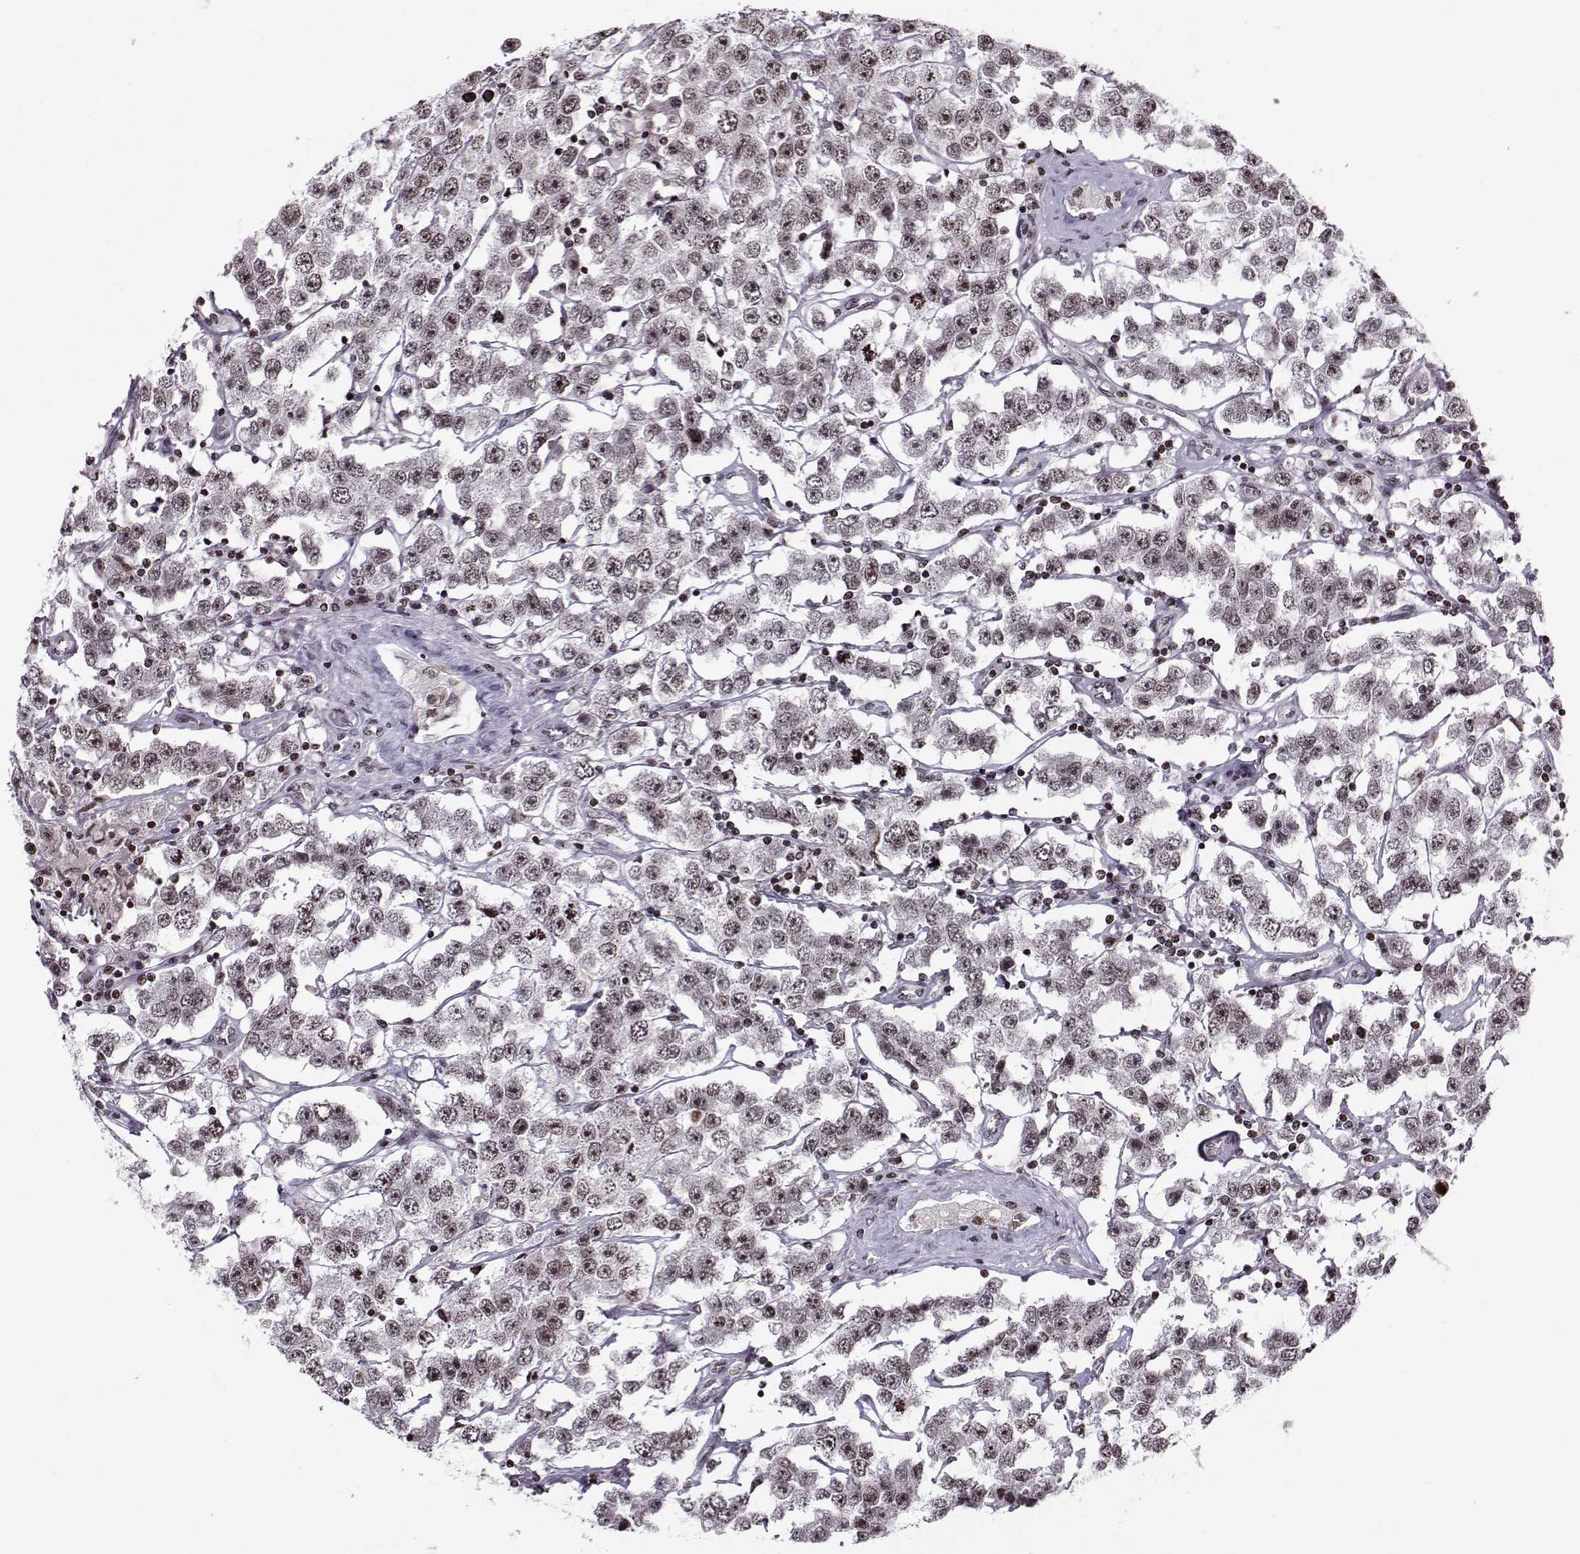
{"staining": {"intensity": "negative", "quantity": "none", "location": "none"}, "tissue": "testis cancer", "cell_type": "Tumor cells", "image_type": "cancer", "snomed": [{"axis": "morphology", "description": "Seminoma, NOS"}, {"axis": "topography", "description": "Testis"}], "caption": "DAB immunohistochemical staining of seminoma (testis) shows no significant positivity in tumor cells.", "gene": "ZNF19", "patient": {"sex": "male", "age": 52}}